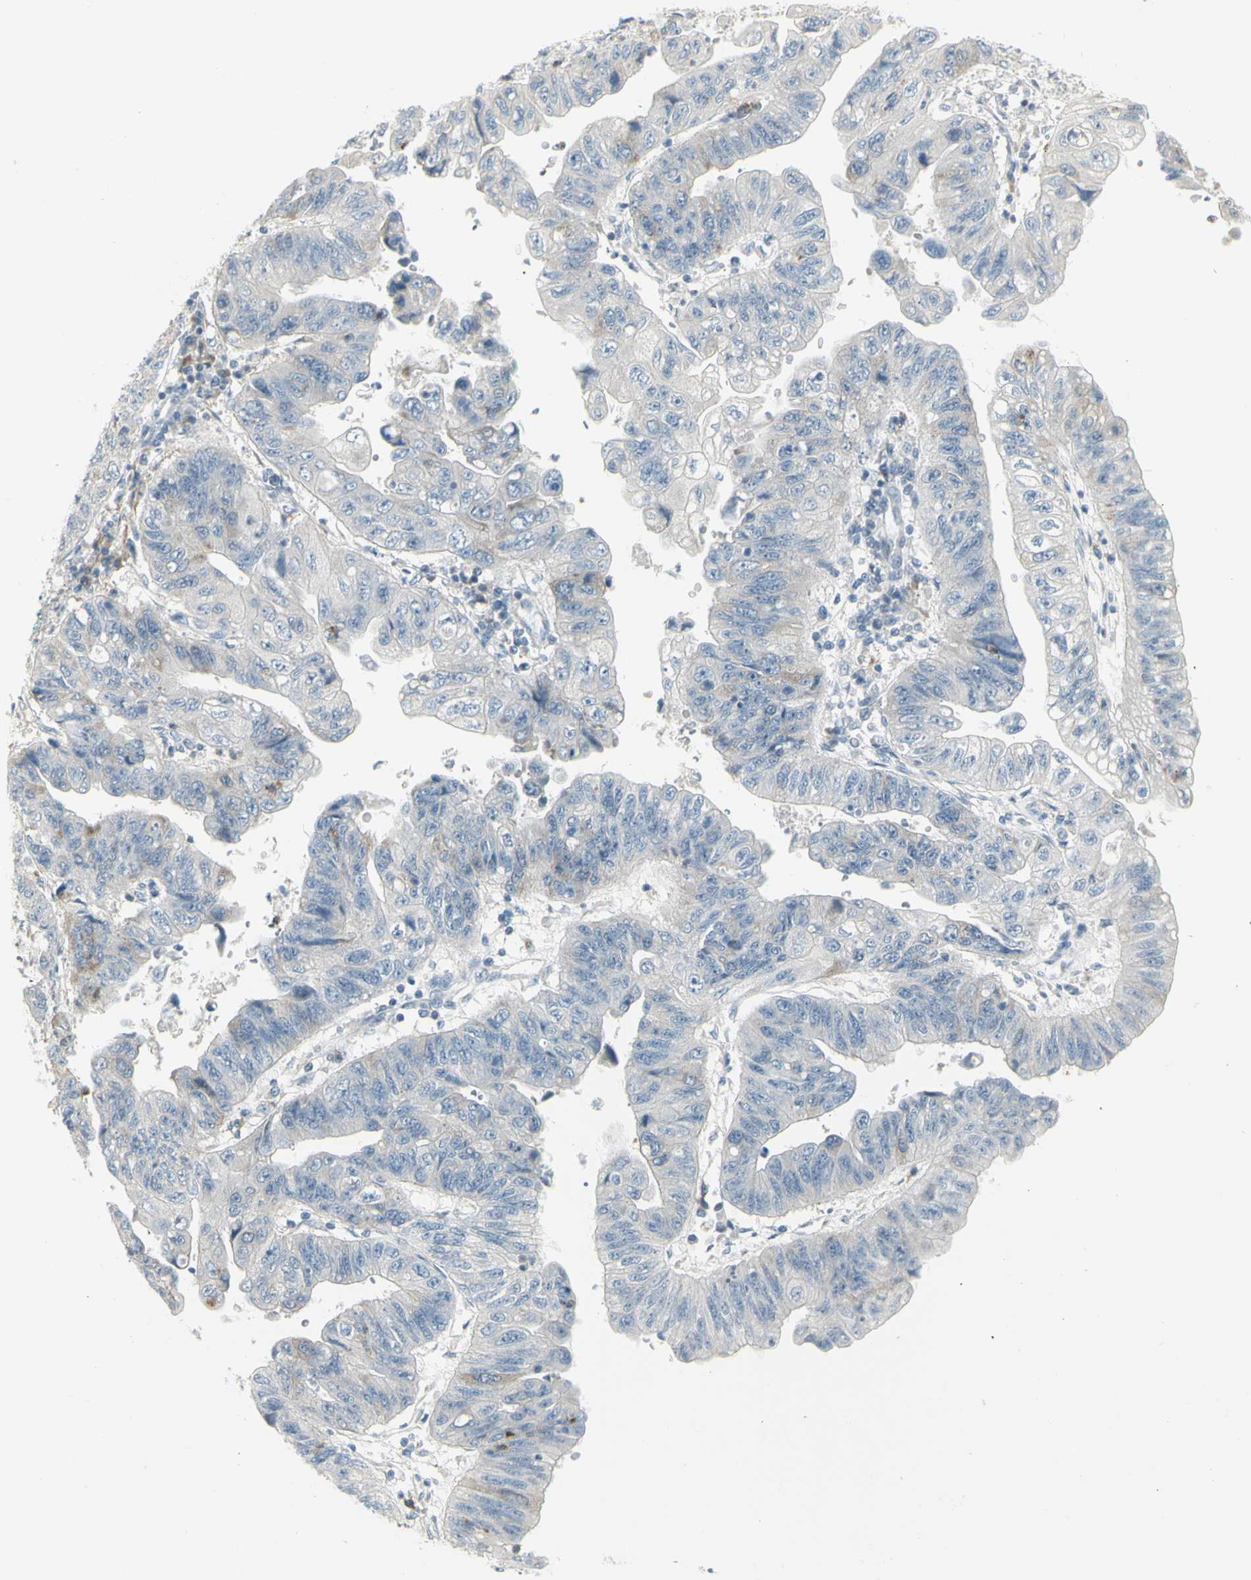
{"staining": {"intensity": "weak", "quantity": "<25%", "location": "cytoplasmic/membranous"}, "tissue": "stomach cancer", "cell_type": "Tumor cells", "image_type": "cancer", "snomed": [{"axis": "morphology", "description": "Adenocarcinoma, NOS"}, {"axis": "topography", "description": "Stomach"}], "caption": "There is no significant positivity in tumor cells of stomach adenocarcinoma. (DAB (3,3'-diaminobenzidine) immunohistochemistry with hematoxylin counter stain).", "gene": "CCNB2", "patient": {"sex": "male", "age": 59}}